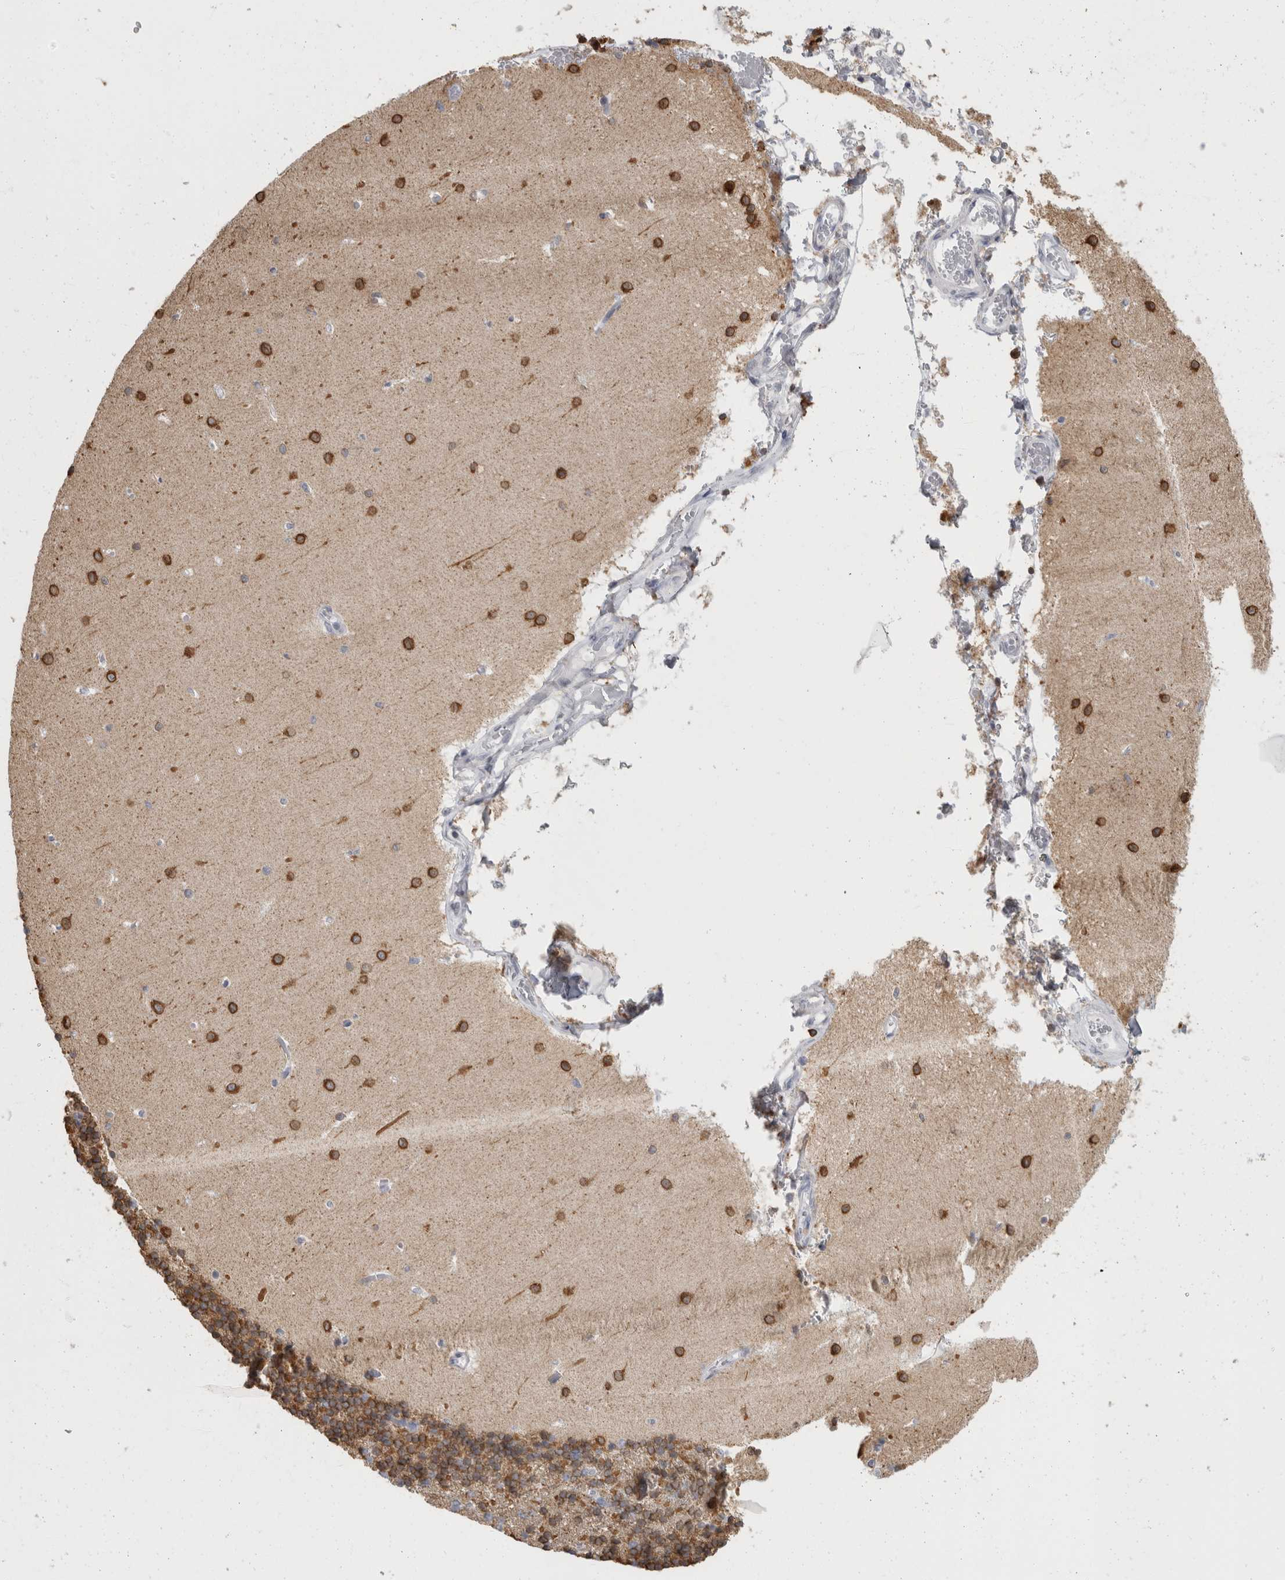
{"staining": {"intensity": "moderate", "quantity": ">75%", "location": "cytoplasmic/membranous"}, "tissue": "cerebellum", "cell_type": "Cells in granular layer", "image_type": "normal", "snomed": [{"axis": "morphology", "description": "Normal tissue, NOS"}, {"axis": "topography", "description": "Cerebellum"}], "caption": "The immunohistochemical stain shows moderate cytoplasmic/membranous positivity in cells in granular layer of unremarkable cerebellum. (brown staining indicates protein expression, while blue staining denotes nuclei).", "gene": "TMEM242", "patient": {"sex": "male", "age": 37}}